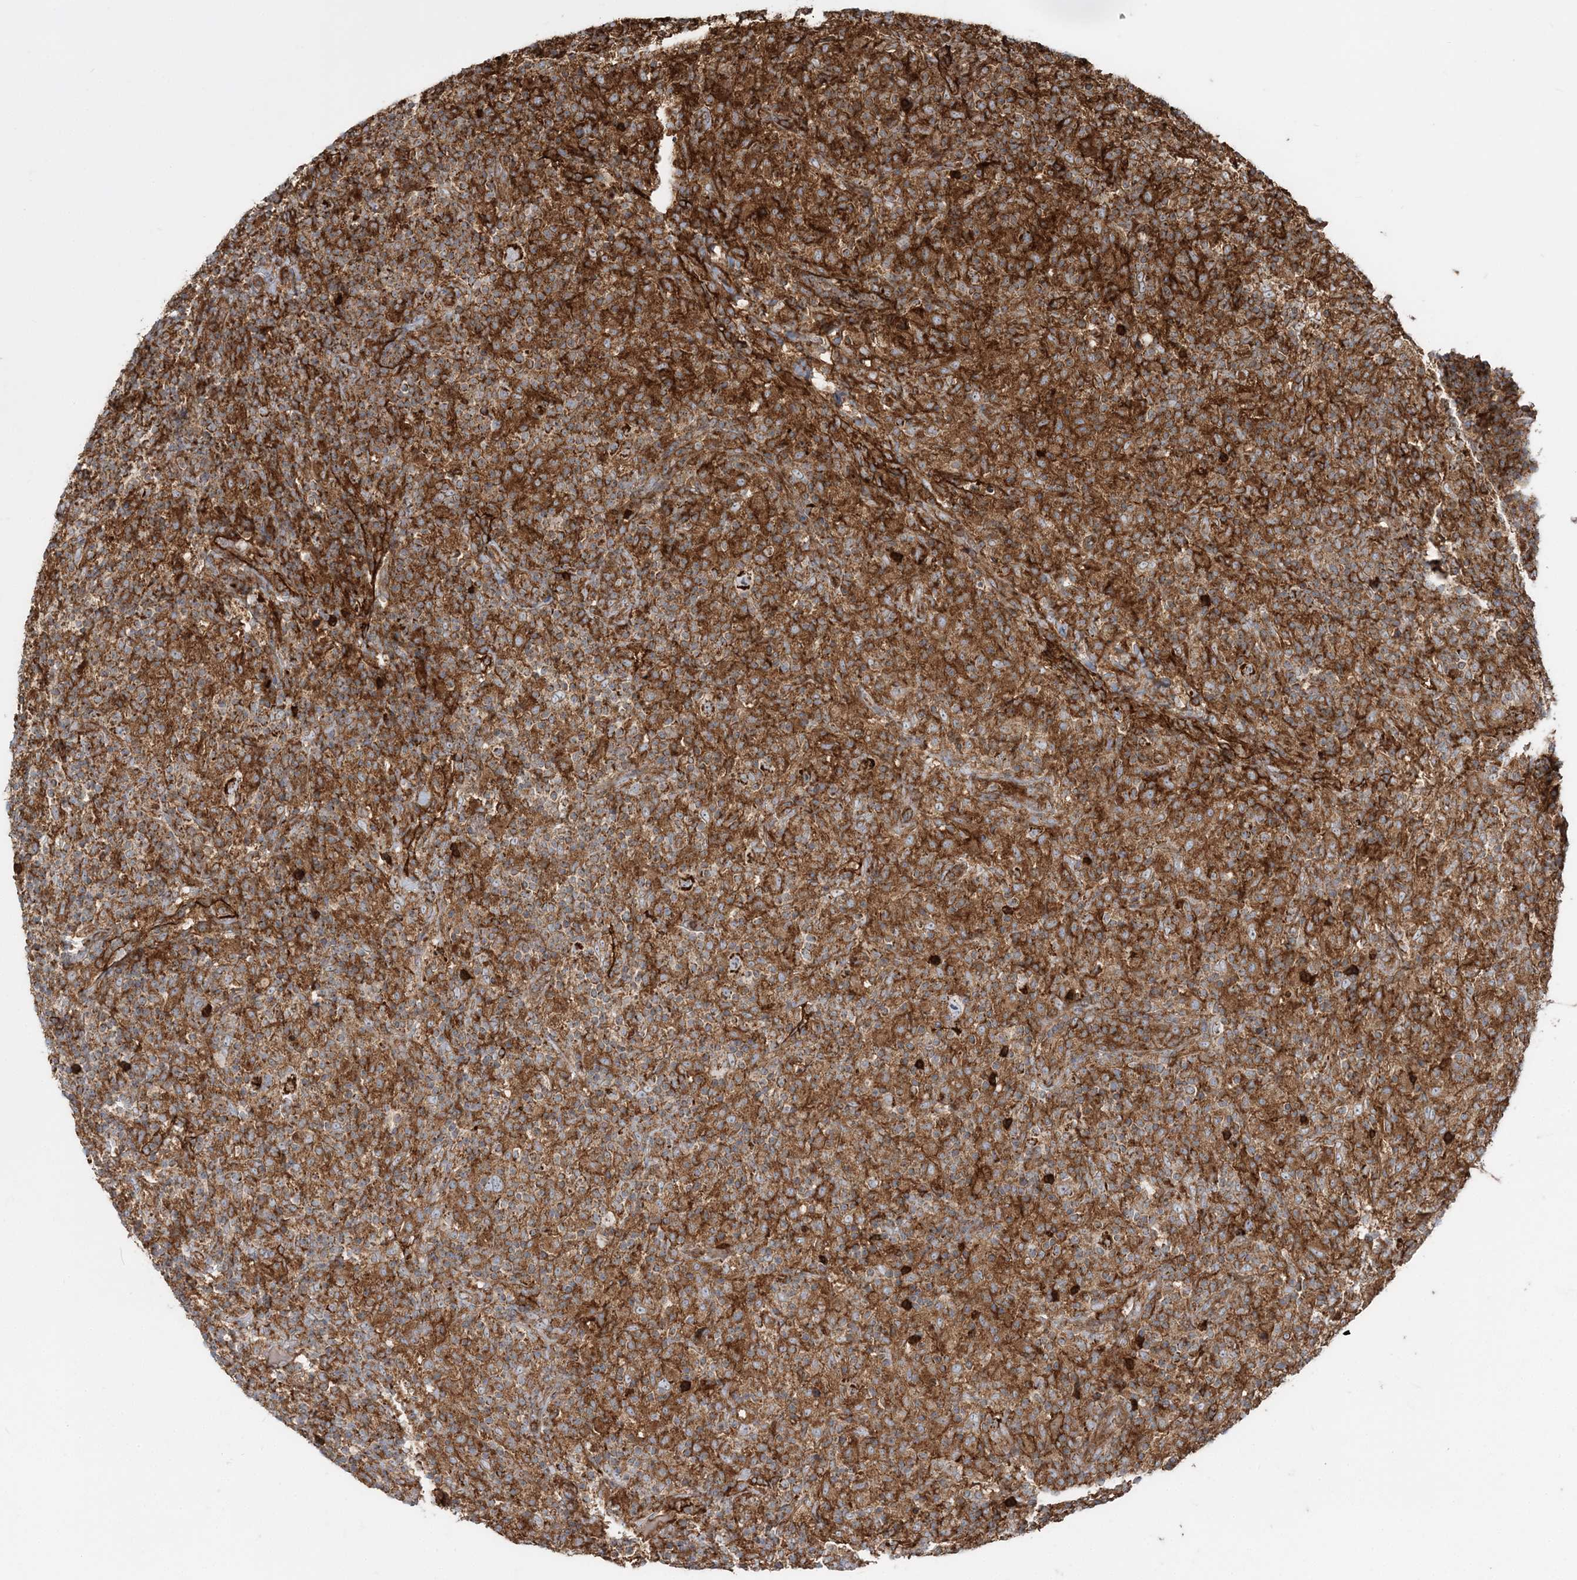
{"staining": {"intensity": "moderate", "quantity": ">75%", "location": "cytoplasmic/membranous"}, "tissue": "lymphoma", "cell_type": "Tumor cells", "image_type": "cancer", "snomed": [{"axis": "morphology", "description": "Hodgkin's disease, NOS"}, {"axis": "topography", "description": "Lymph node"}], "caption": "Immunohistochemistry histopathology image of lymphoma stained for a protein (brown), which displays medium levels of moderate cytoplasmic/membranous positivity in about >75% of tumor cells.", "gene": "LRPPRC", "patient": {"sex": "male", "age": 70}}